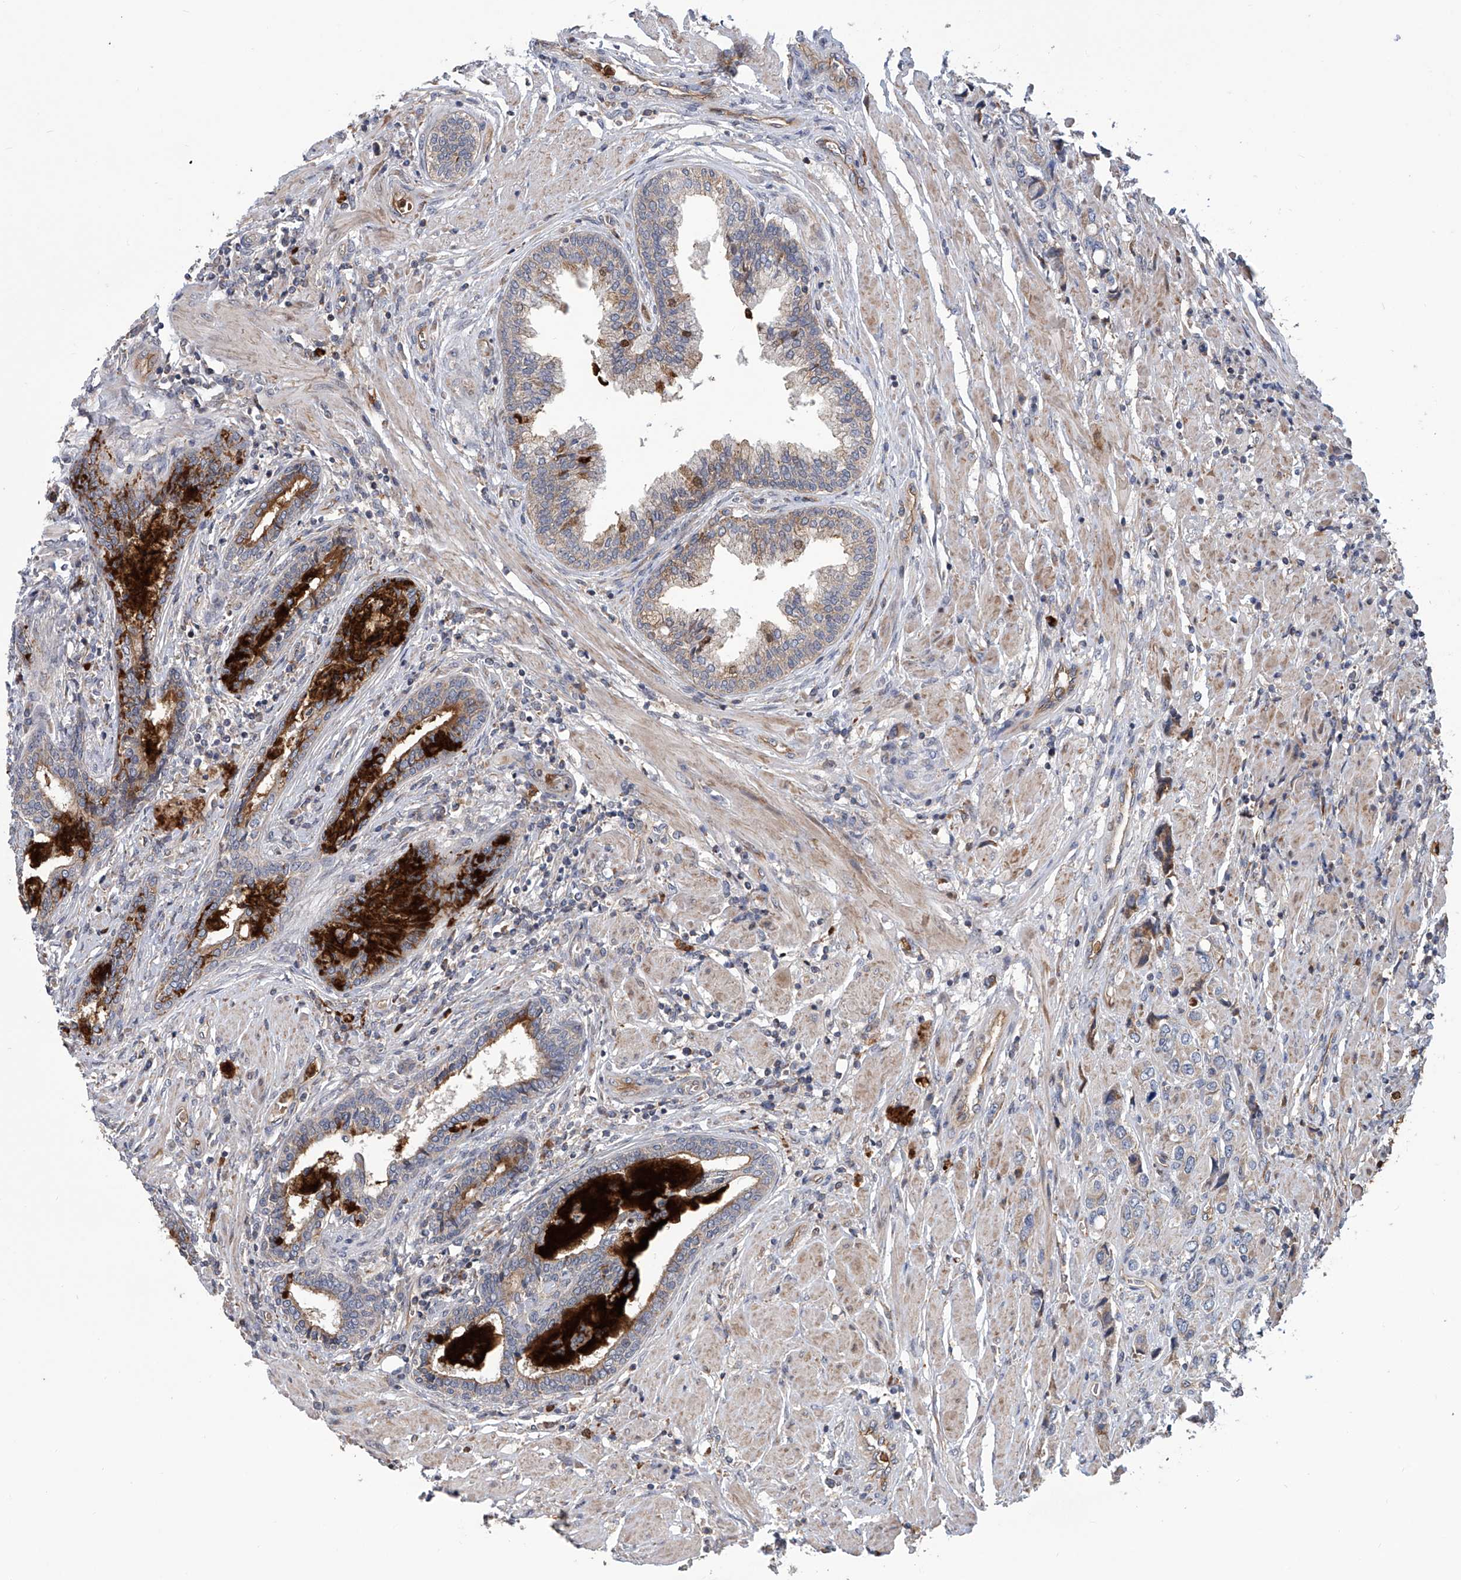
{"staining": {"intensity": "moderate", "quantity": "<25%", "location": "cytoplasmic/membranous"}, "tissue": "prostate cancer", "cell_type": "Tumor cells", "image_type": "cancer", "snomed": [{"axis": "morphology", "description": "Adenocarcinoma, High grade"}, {"axis": "topography", "description": "Prostate"}], "caption": "DAB immunohistochemical staining of prostate high-grade adenocarcinoma displays moderate cytoplasmic/membranous protein staining in approximately <25% of tumor cells.", "gene": "EIF2D", "patient": {"sex": "male", "age": 61}}